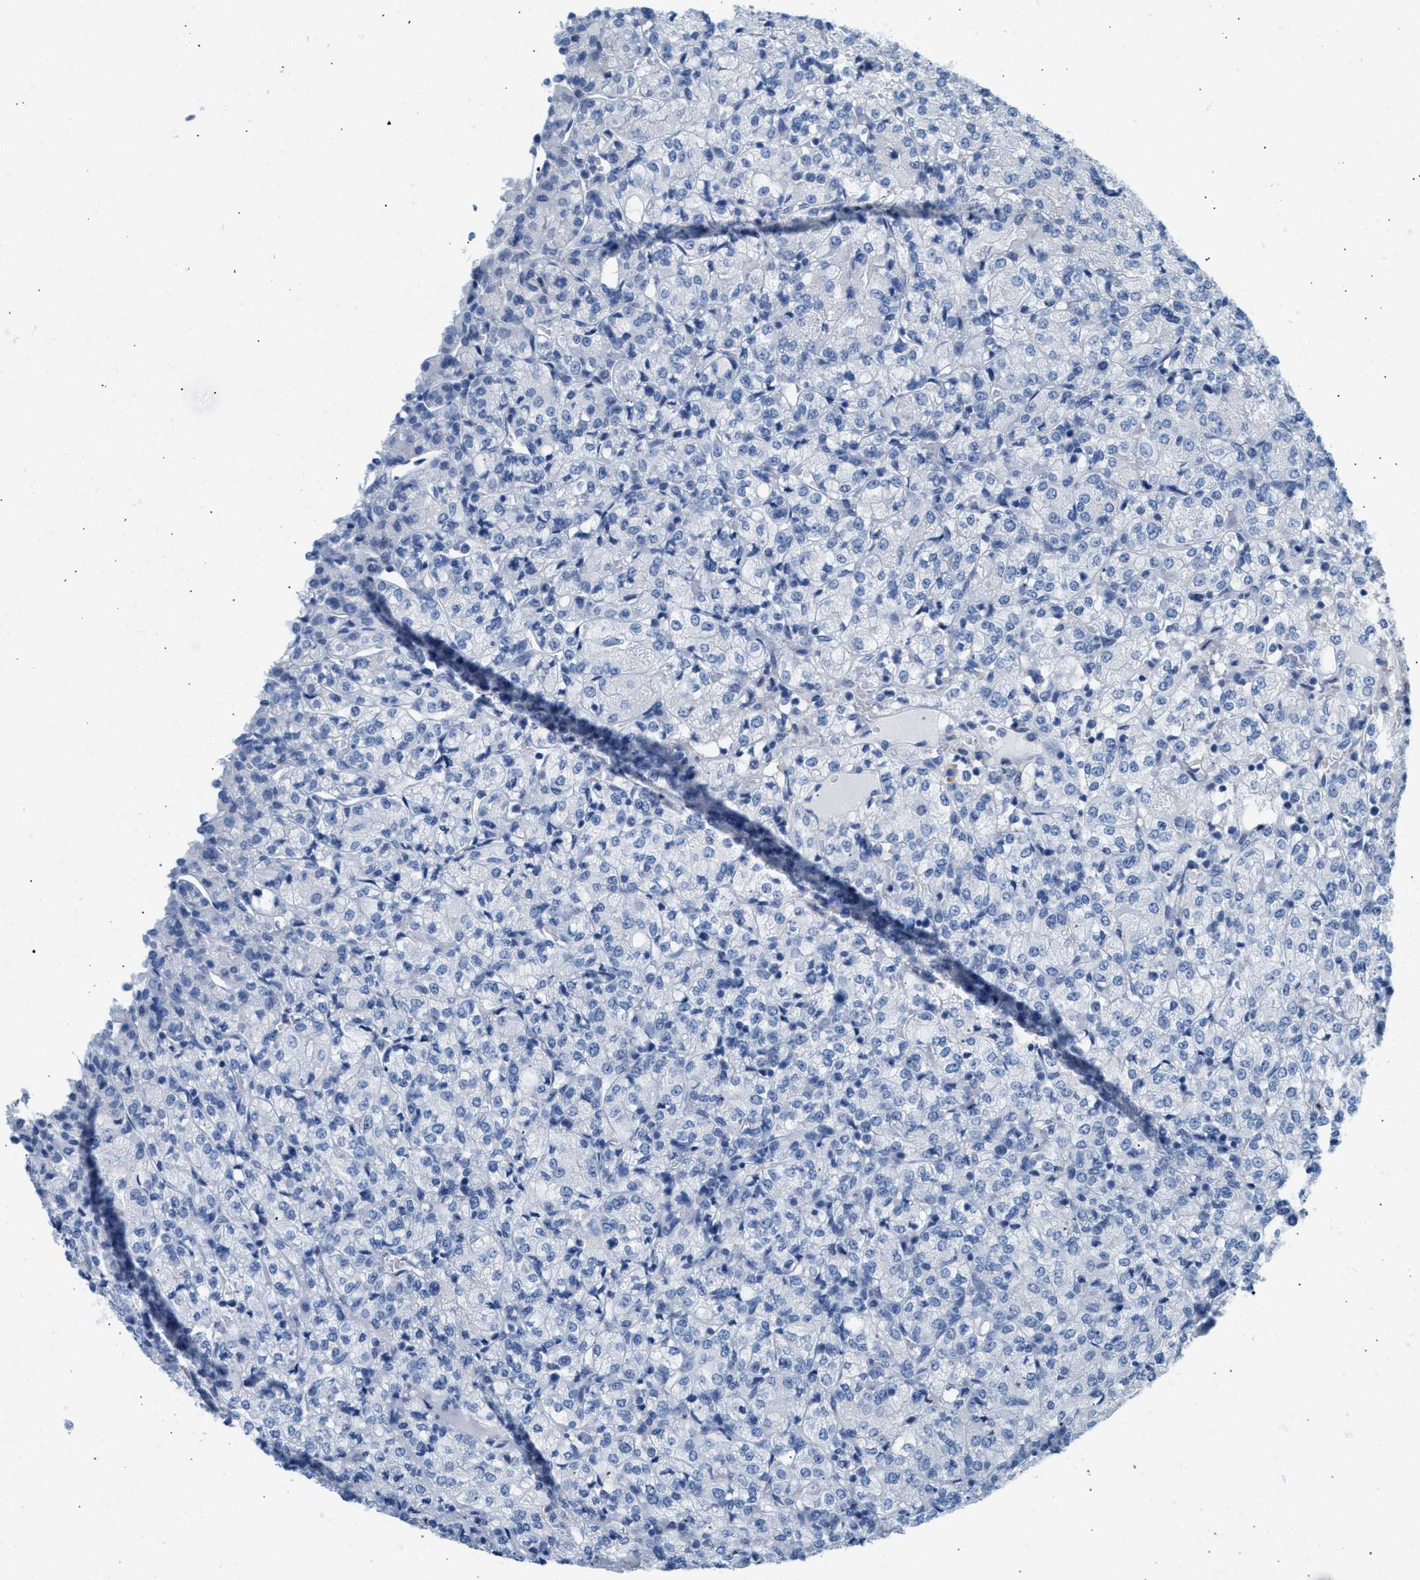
{"staining": {"intensity": "negative", "quantity": "none", "location": "none"}, "tissue": "renal cancer", "cell_type": "Tumor cells", "image_type": "cancer", "snomed": [{"axis": "morphology", "description": "Adenocarcinoma, NOS"}, {"axis": "topography", "description": "Kidney"}], "caption": "High magnification brightfield microscopy of renal adenocarcinoma stained with DAB (brown) and counterstained with hematoxylin (blue): tumor cells show no significant staining.", "gene": "SPAM1", "patient": {"sex": "male", "age": 77}}